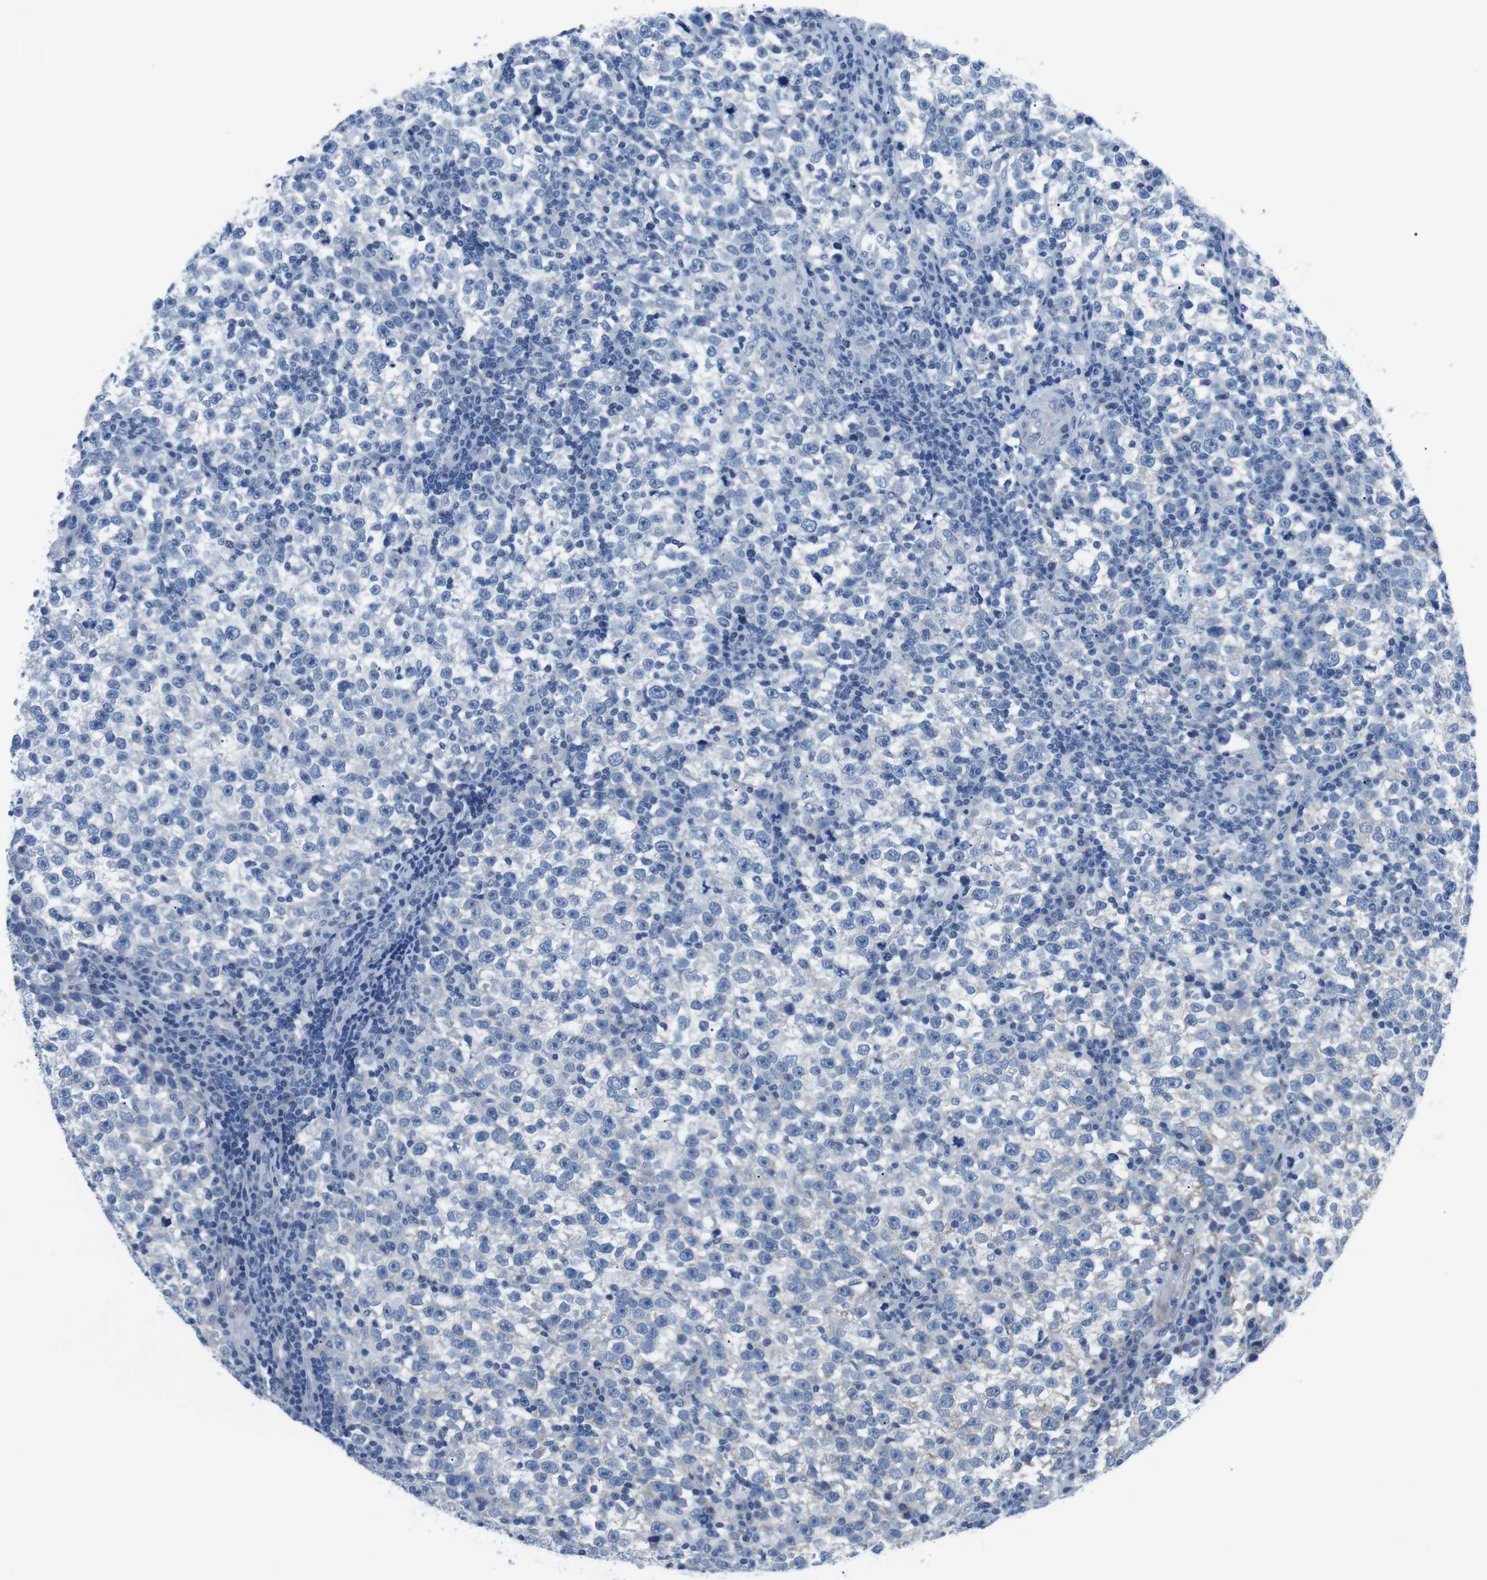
{"staining": {"intensity": "negative", "quantity": "none", "location": "none"}, "tissue": "testis cancer", "cell_type": "Tumor cells", "image_type": "cancer", "snomed": [{"axis": "morphology", "description": "Seminoma, NOS"}, {"axis": "topography", "description": "Testis"}], "caption": "Histopathology image shows no protein staining in tumor cells of testis seminoma tissue. (Brightfield microscopy of DAB (3,3'-diaminobenzidine) IHC at high magnification).", "gene": "MUC2", "patient": {"sex": "male", "age": 43}}